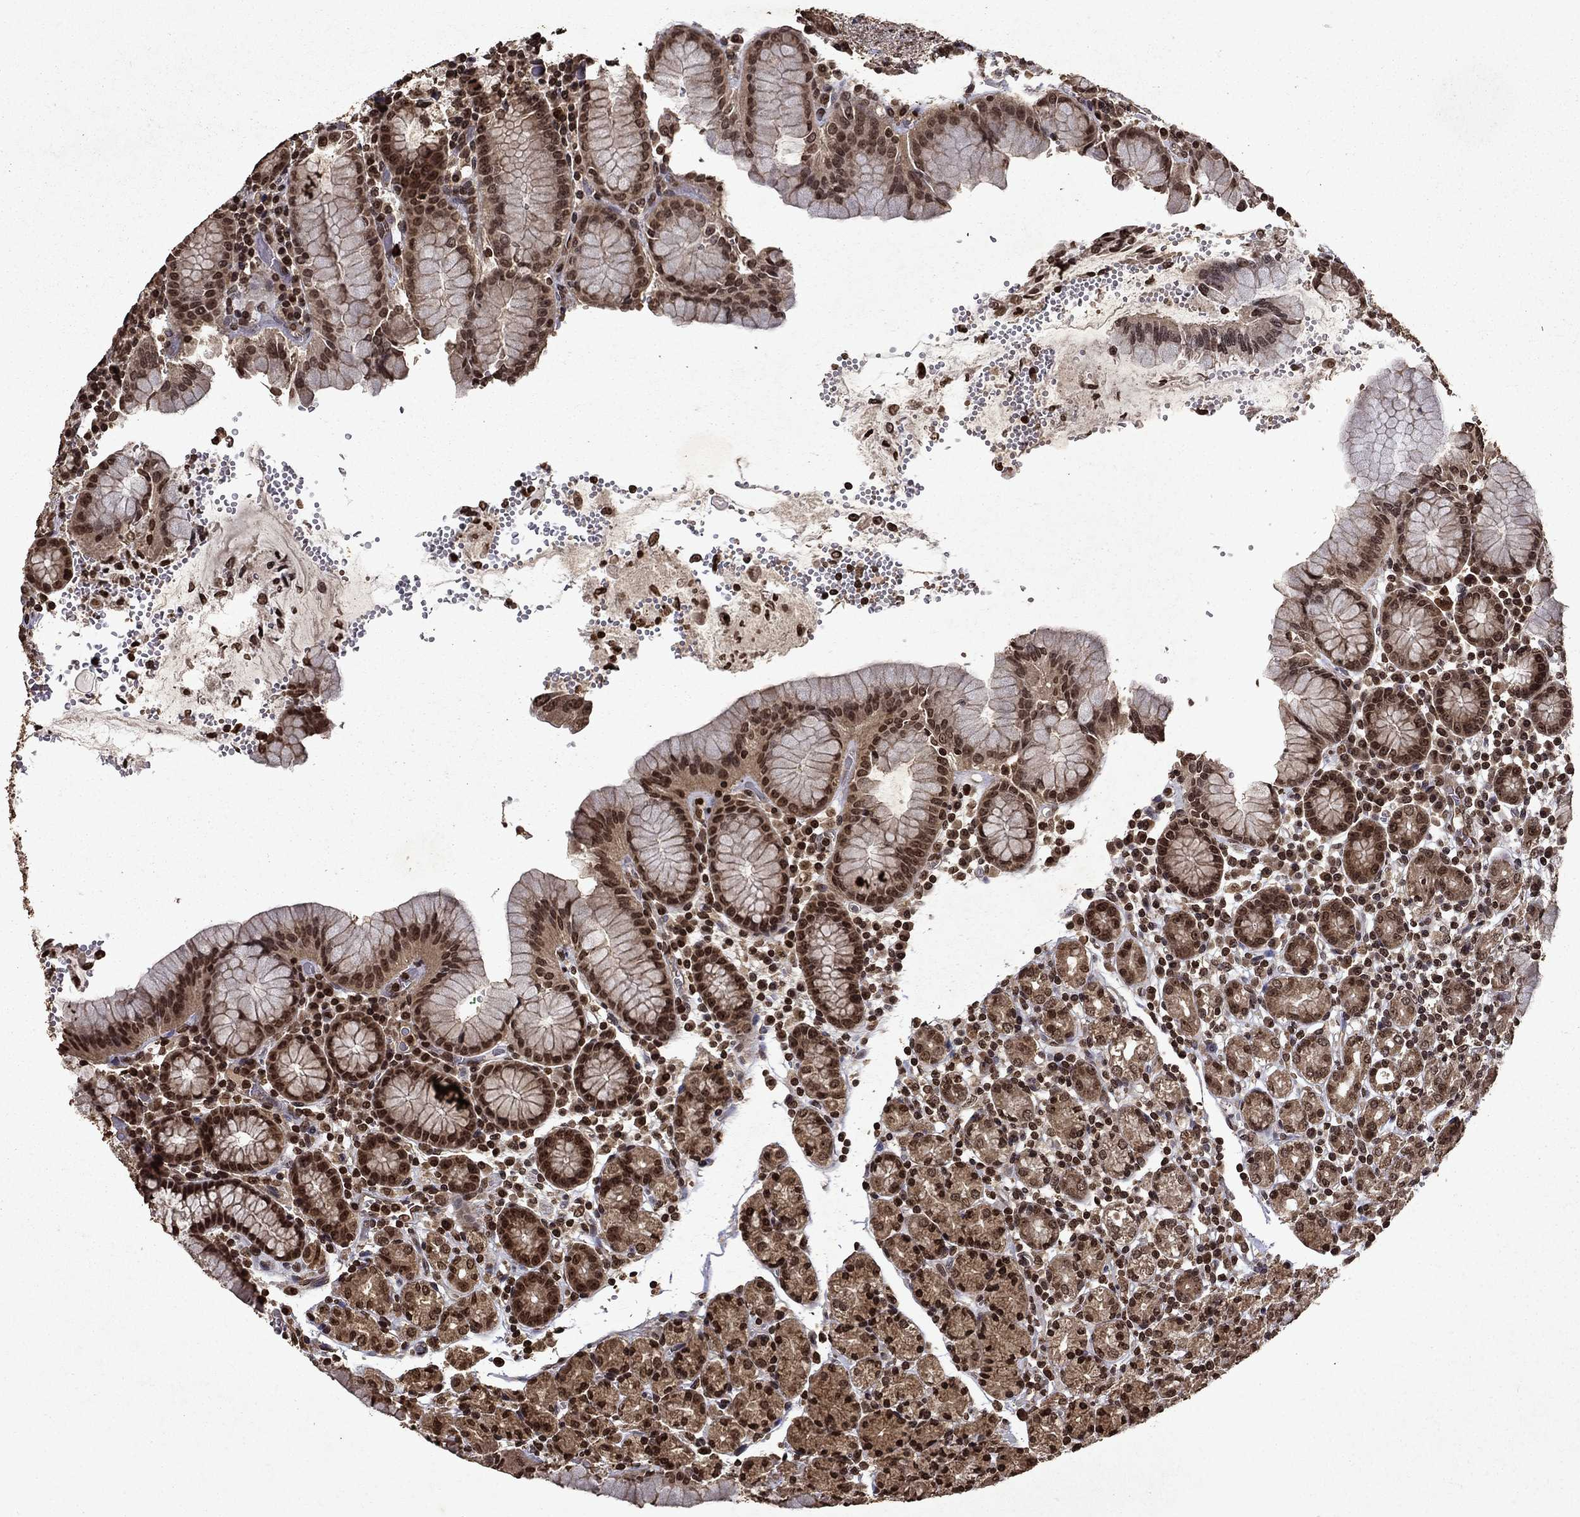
{"staining": {"intensity": "strong", "quantity": "25%-75%", "location": "cytoplasmic/membranous,nuclear"}, "tissue": "stomach", "cell_type": "Glandular cells", "image_type": "normal", "snomed": [{"axis": "morphology", "description": "Normal tissue, NOS"}, {"axis": "topography", "description": "Stomach, upper"}, {"axis": "topography", "description": "Stomach"}], "caption": "This is a photomicrograph of immunohistochemistry (IHC) staining of unremarkable stomach, which shows strong positivity in the cytoplasmic/membranous,nuclear of glandular cells.", "gene": "PIN4", "patient": {"sex": "male", "age": 62}}